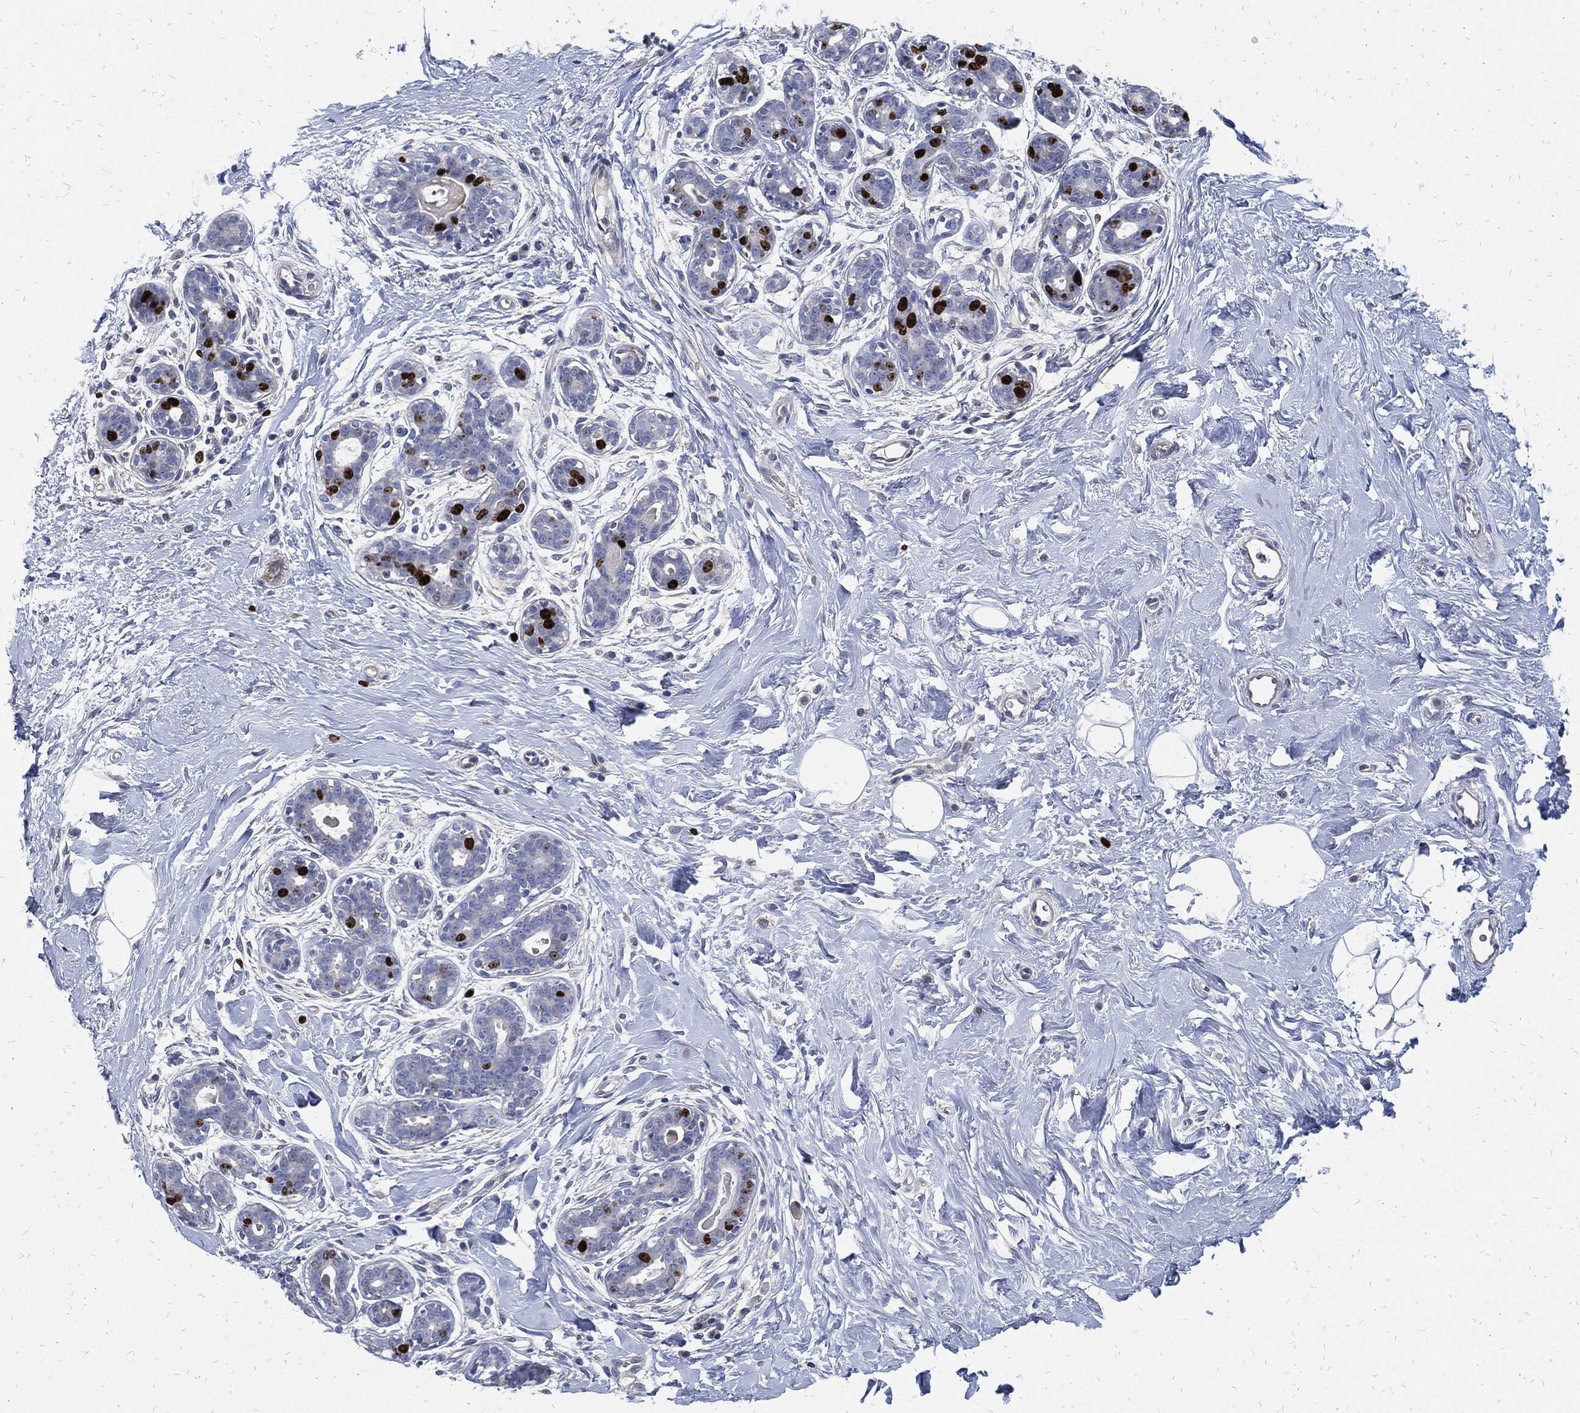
{"staining": {"intensity": "negative", "quantity": "none", "location": "none"}, "tissue": "breast", "cell_type": "Adipocytes", "image_type": "normal", "snomed": [{"axis": "morphology", "description": "Normal tissue, NOS"}, {"axis": "topography", "description": "Breast"}], "caption": "The image reveals no staining of adipocytes in unremarkable breast. (DAB immunohistochemistry with hematoxylin counter stain).", "gene": "MKI67", "patient": {"sex": "female", "age": 43}}